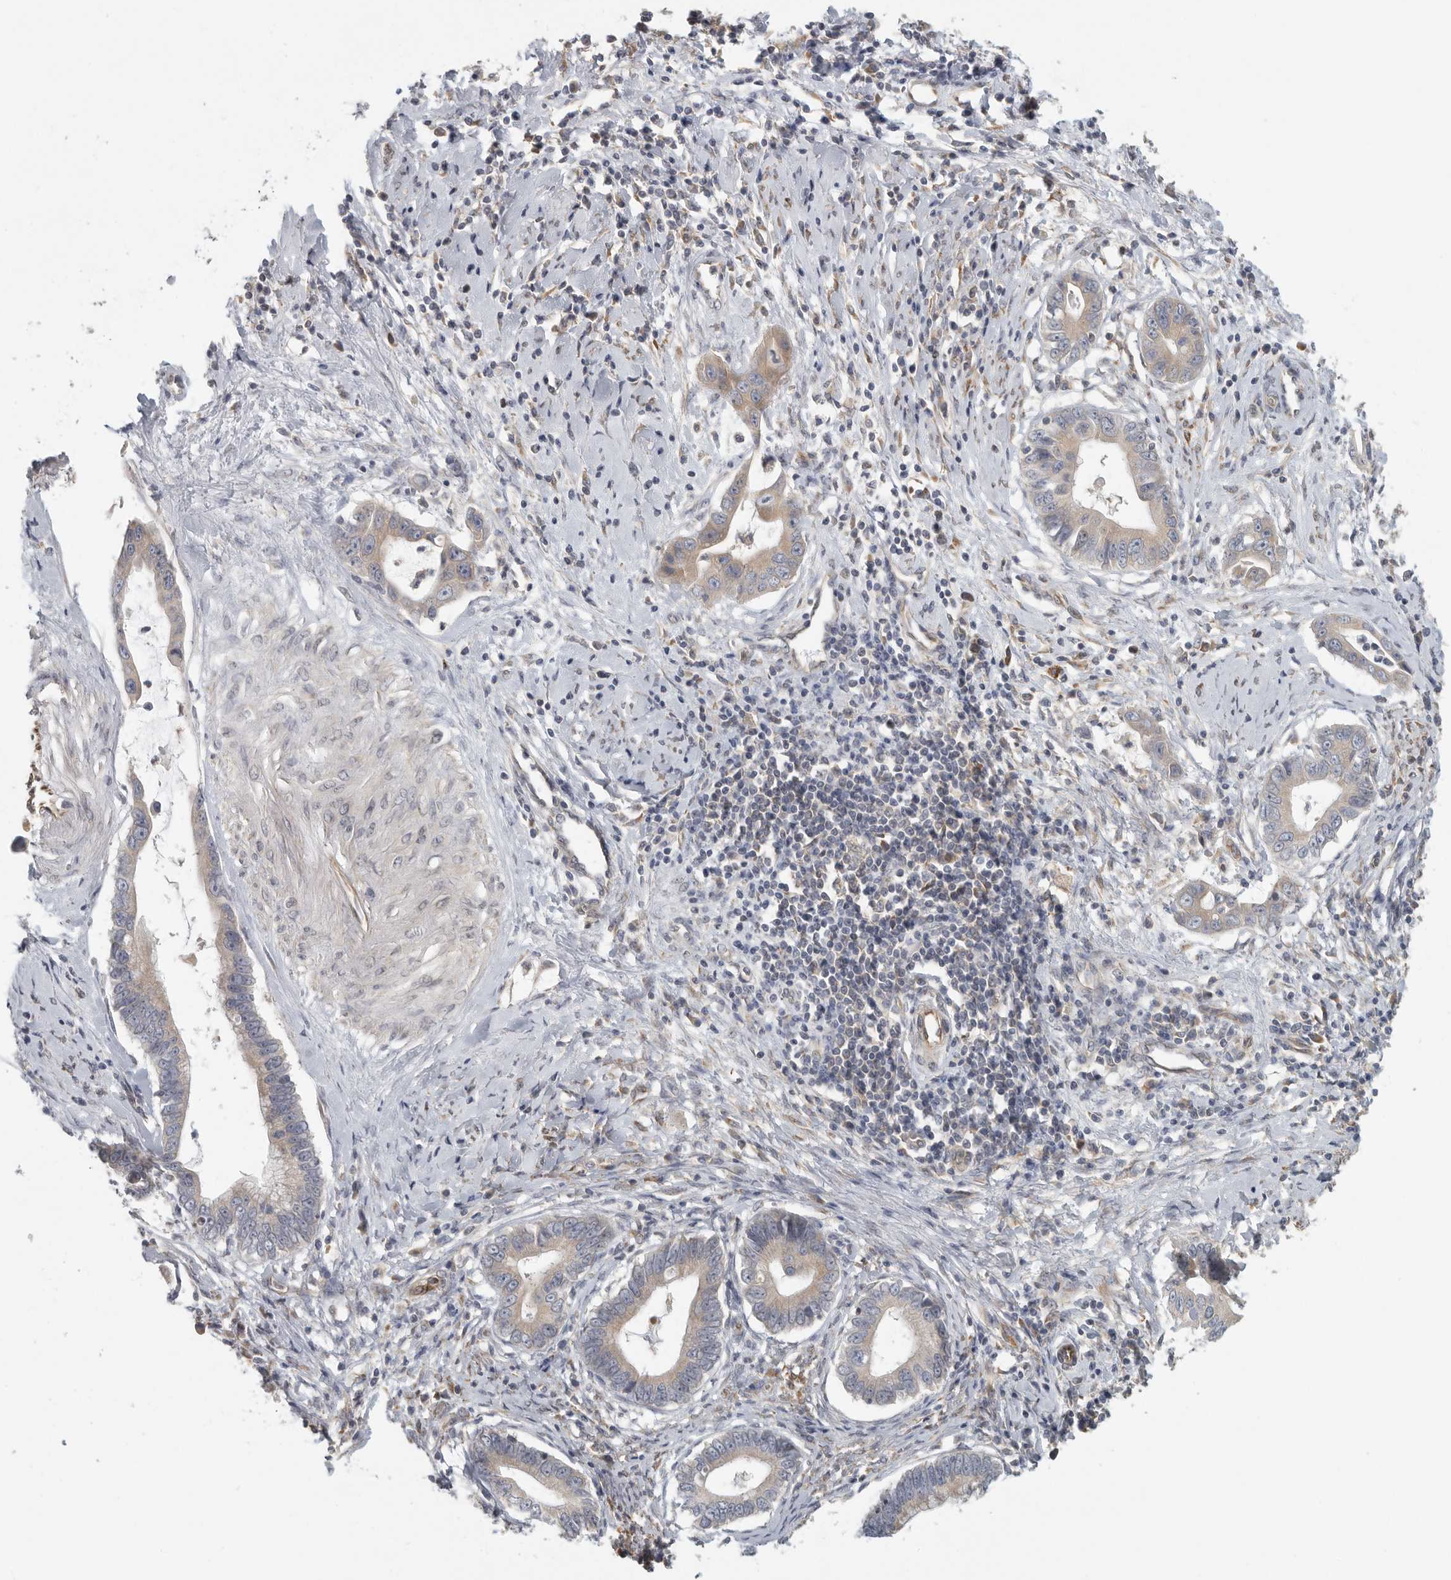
{"staining": {"intensity": "weak", "quantity": "25%-75%", "location": "cytoplasmic/membranous"}, "tissue": "cervical cancer", "cell_type": "Tumor cells", "image_type": "cancer", "snomed": [{"axis": "morphology", "description": "Adenocarcinoma, NOS"}, {"axis": "topography", "description": "Cervix"}], "caption": "Immunohistochemistry of human cervical cancer demonstrates low levels of weak cytoplasmic/membranous expression in about 25%-75% of tumor cells.", "gene": "BCAP29", "patient": {"sex": "female", "age": 44}}